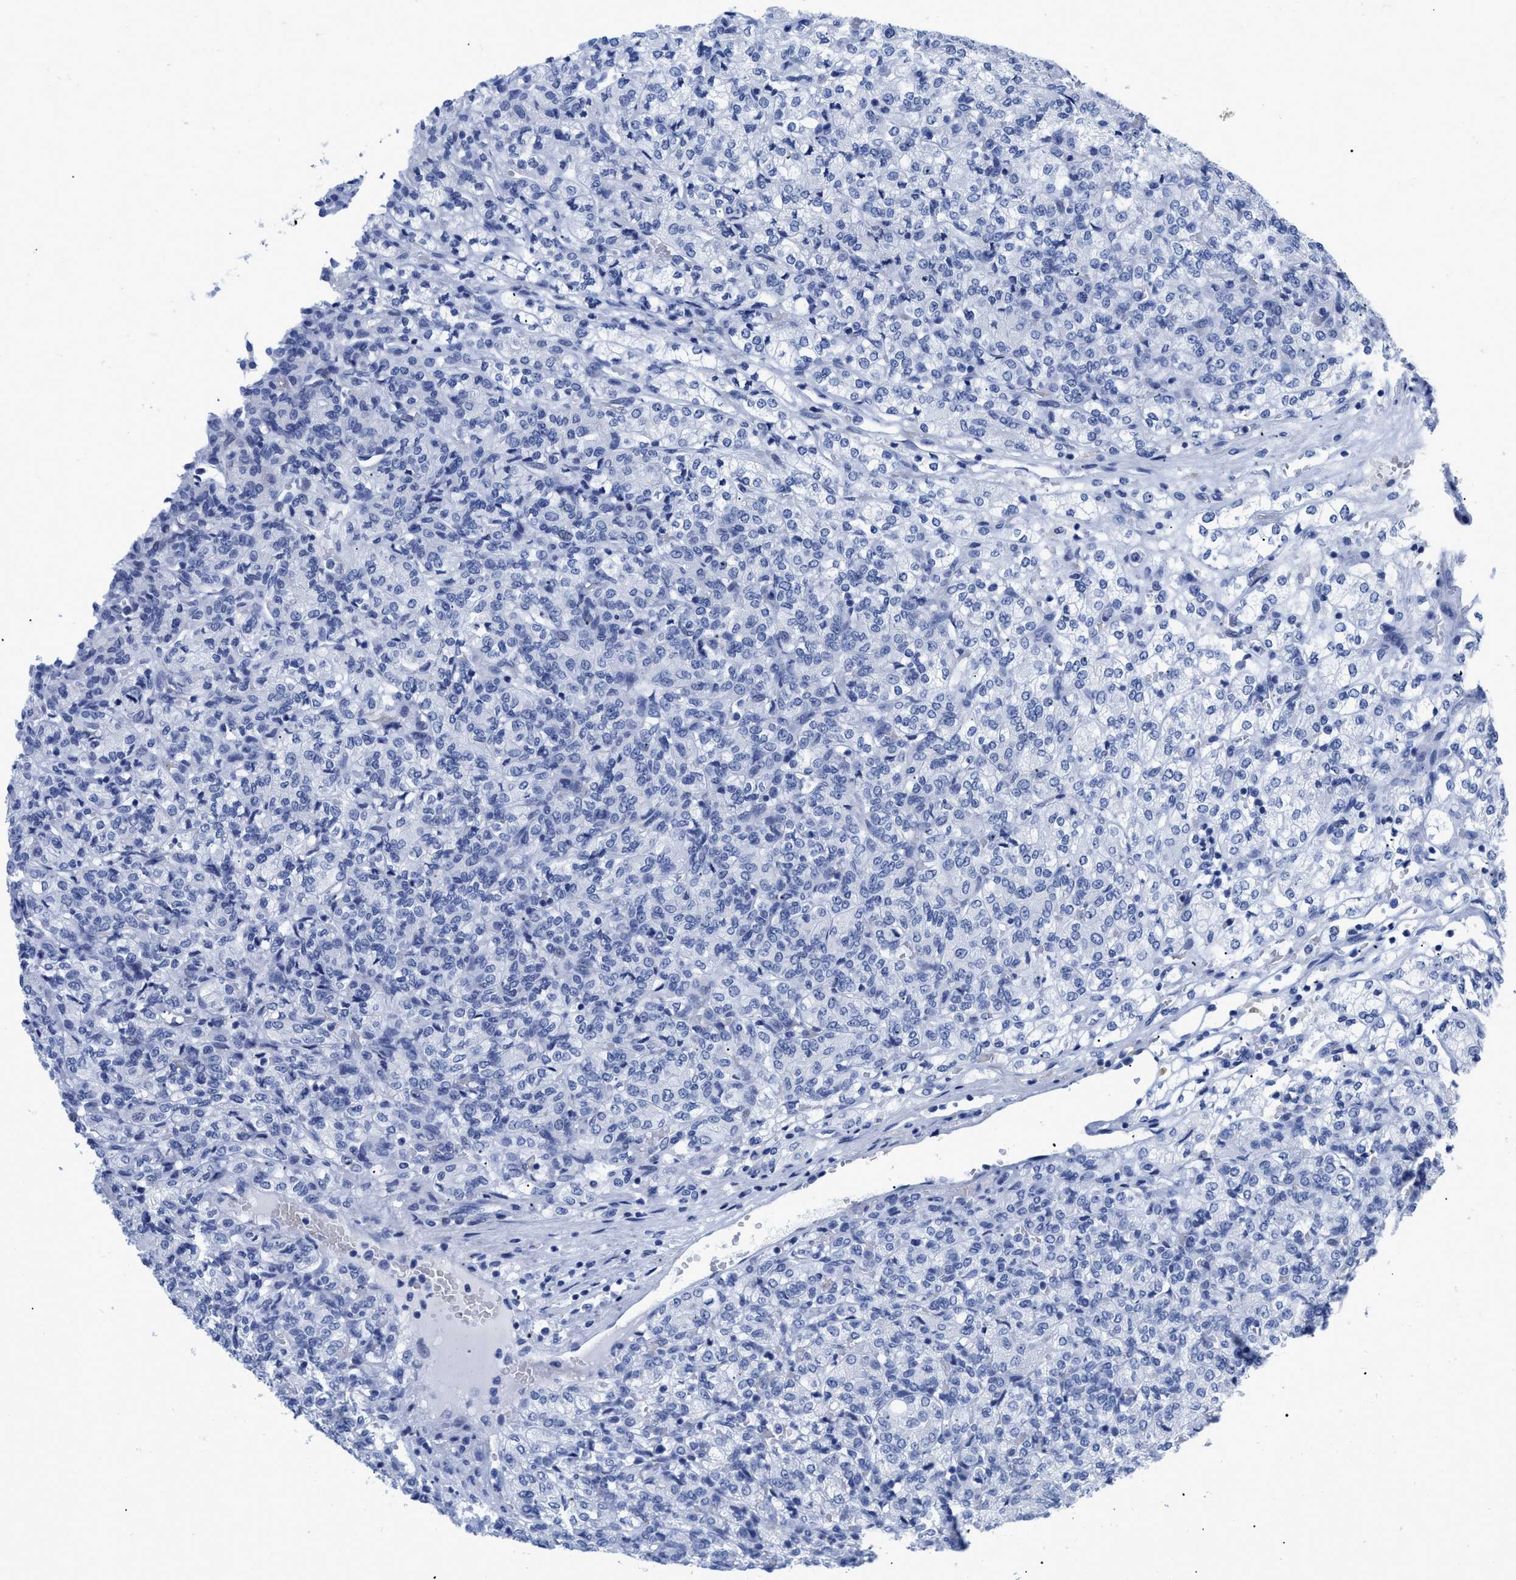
{"staining": {"intensity": "negative", "quantity": "none", "location": "none"}, "tissue": "renal cancer", "cell_type": "Tumor cells", "image_type": "cancer", "snomed": [{"axis": "morphology", "description": "Adenocarcinoma, NOS"}, {"axis": "topography", "description": "Kidney"}], "caption": "This is a image of IHC staining of renal cancer, which shows no expression in tumor cells.", "gene": "DUSP26", "patient": {"sex": "male", "age": 77}}